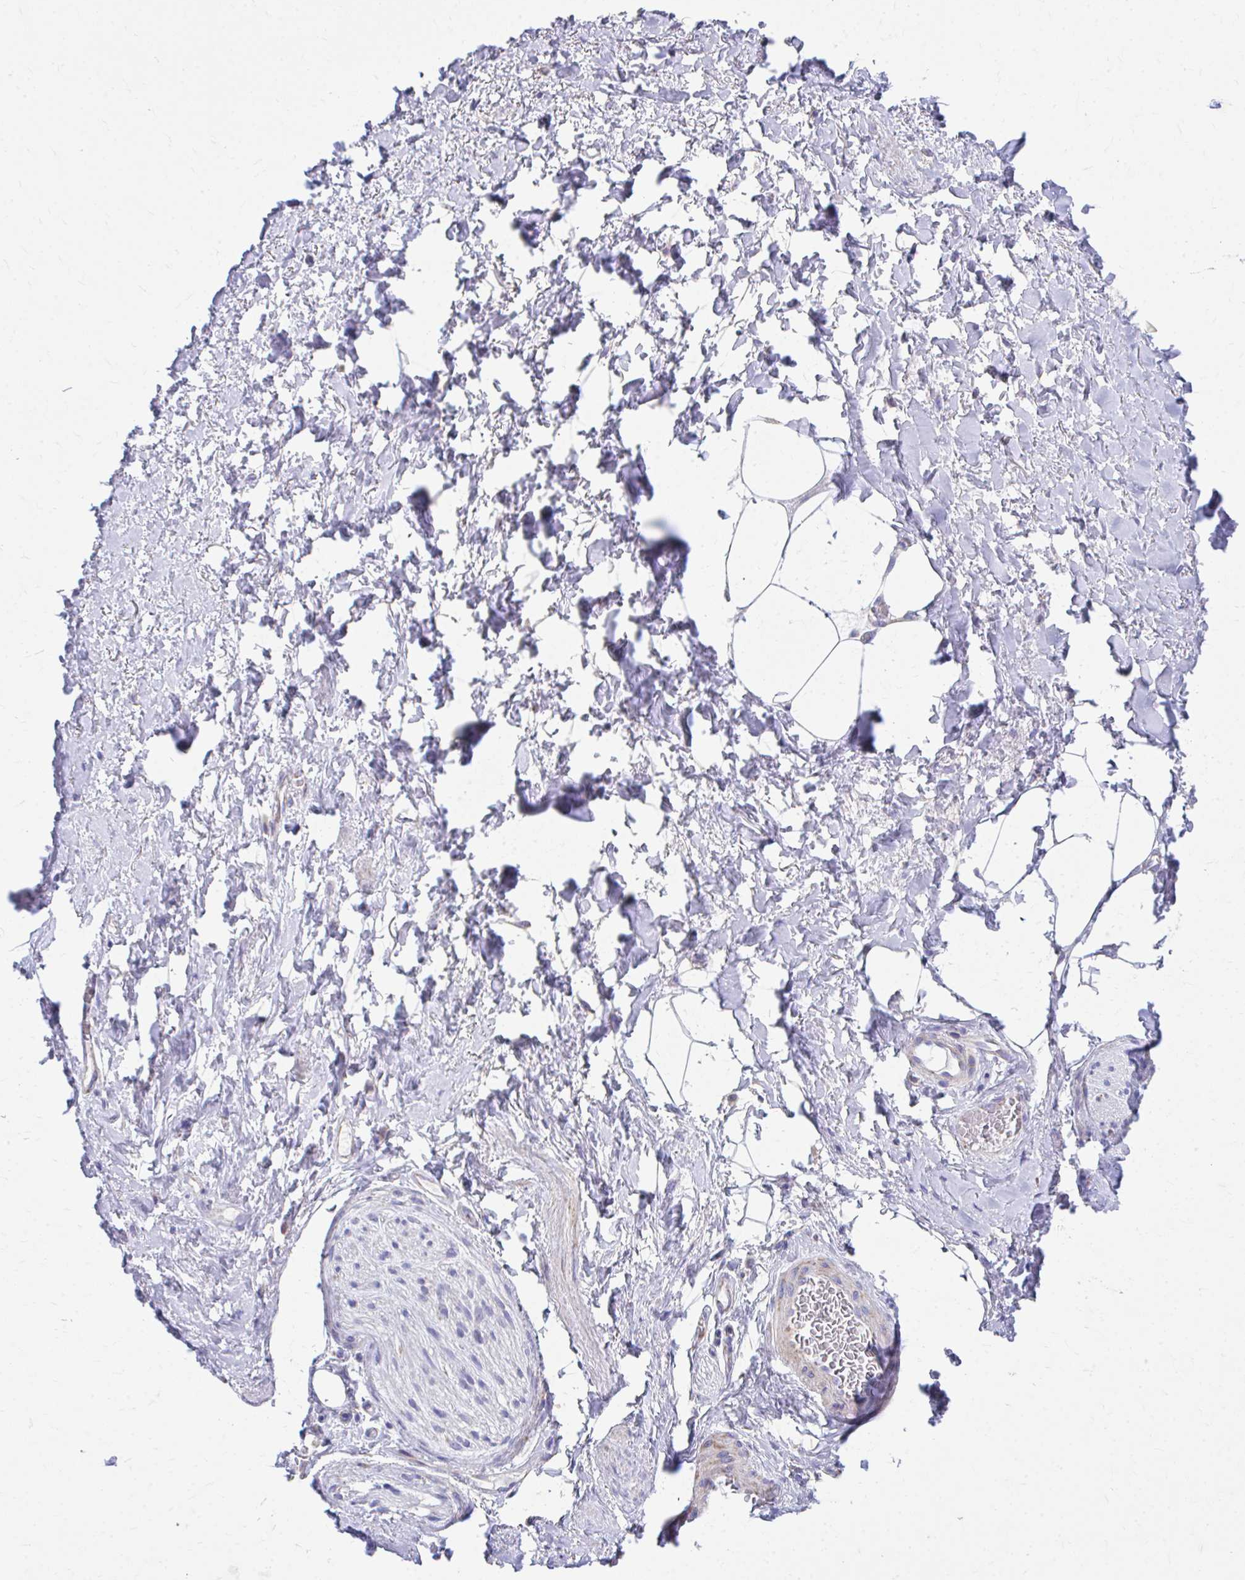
{"staining": {"intensity": "negative", "quantity": "none", "location": "none"}, "tissue": "adipose tissue", "cell_type": "Adipocytes", "image_type": "normal", "snomed": [{"axis": "morphology", "description": "Normal tissue, NOS"}, {"axis": "topography", "description": "Vagina"}, {"axis": "topography", "description": "Peripheral nerve tissue"}], "caption": "DAB immunohistochemical staining of benign human adipose tissue shows no significant staining in adipocytes. (Stains: DAB IHC with hematoxylin counter stain, Microscopy: brightfield microscopy at high magnification).", "gene": "MRPL19", "patient": {"sex": "female", "age": 71}}